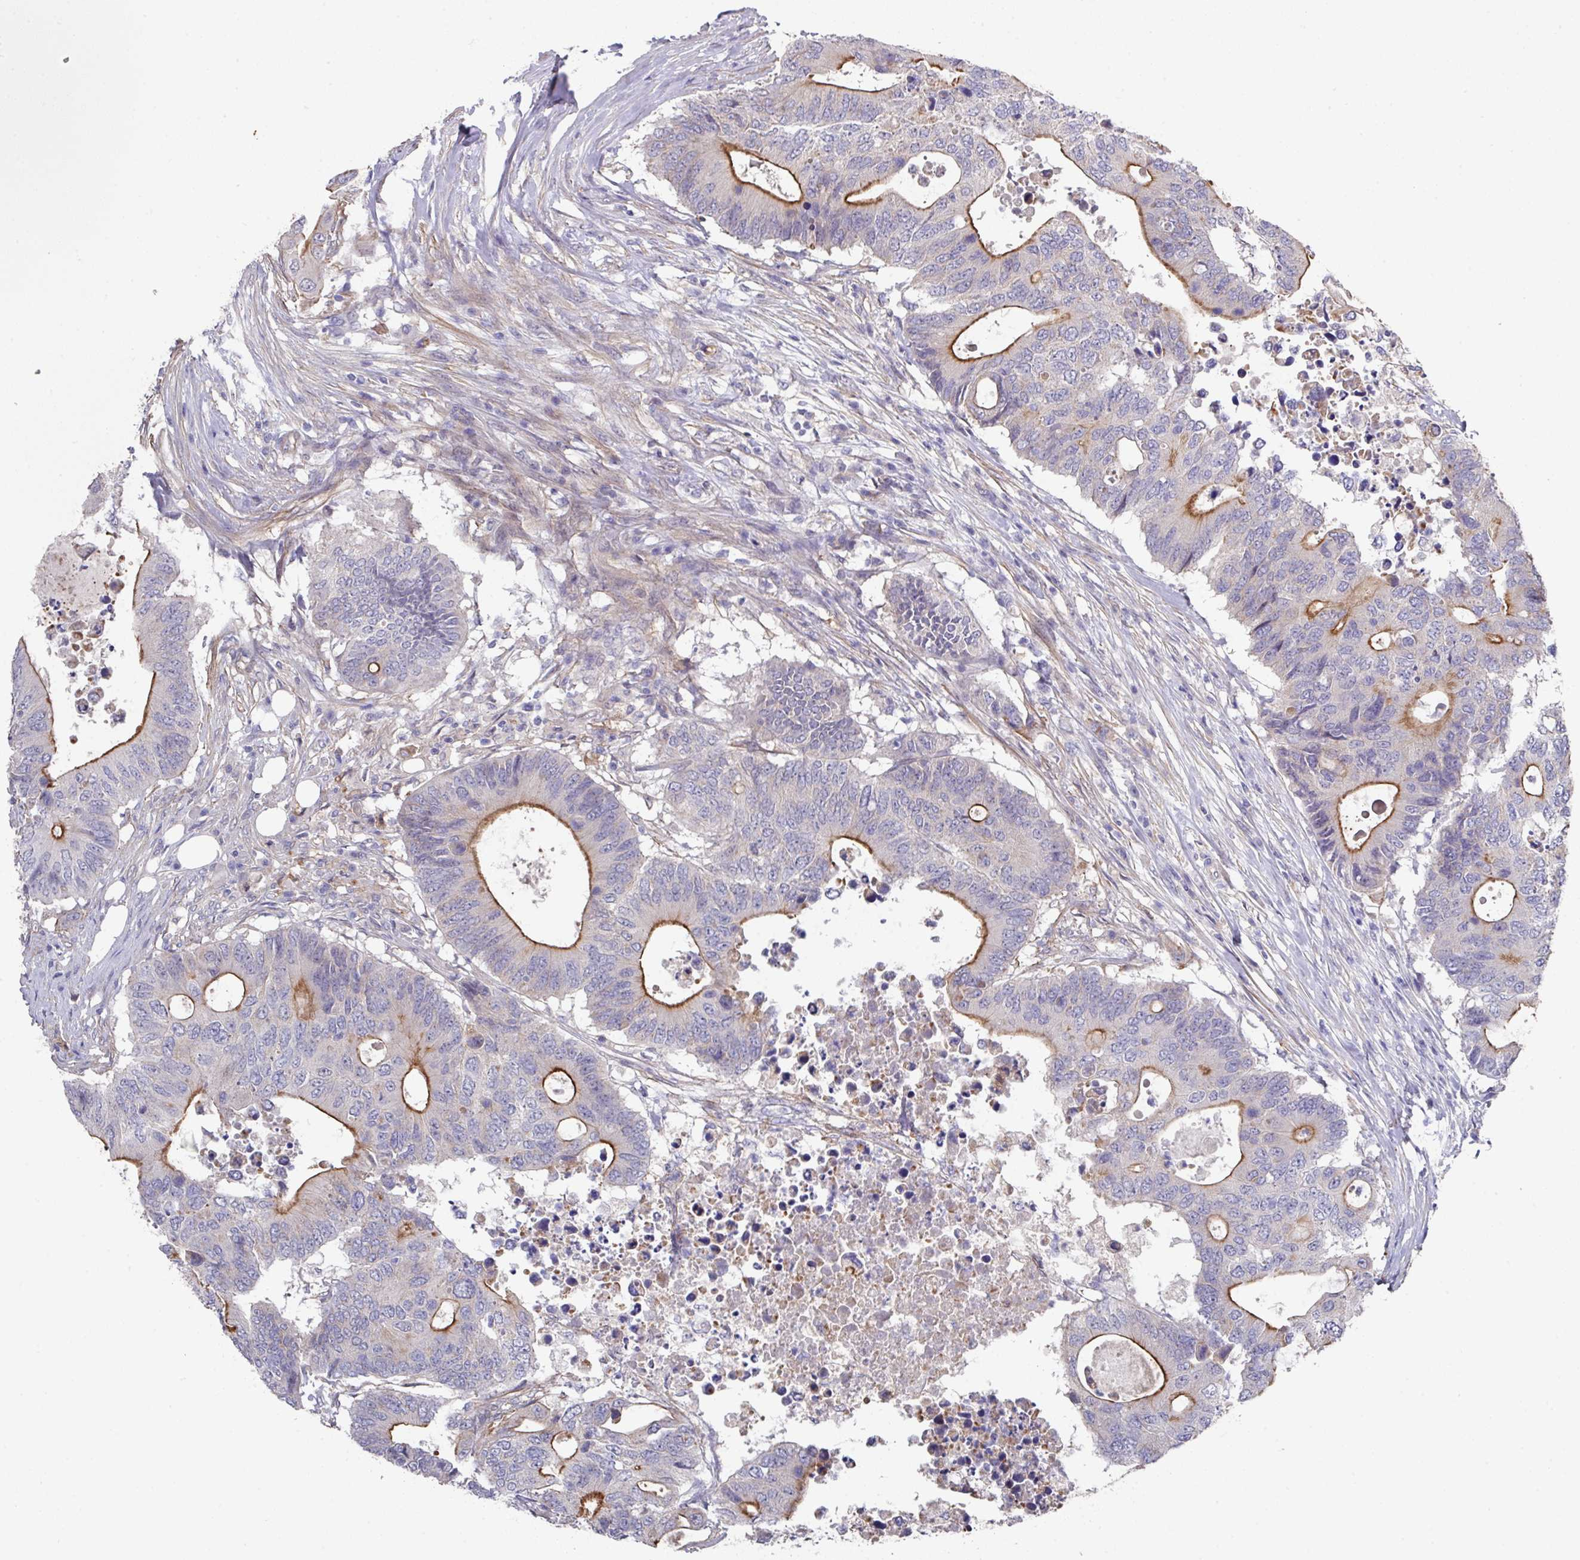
{"staining": {"intensity": "strong", "quantity": "25%-75%", "location": "cytoplasmic/membranous"}, "tissue": "colorectal cancer", "cell_type": "Tumor cells", "image_type": "cancer", "snomed": [{"axis": "morphology", "description": "Adenocarcinoma, NOS"}, {"axis": "topography", "description": "Colon"}], "caption": "DAB (3,3'-diaminobenzidine) immunohistochemical staining of adenocarcinoma (colorectal) displays strong cytoplasmic/membranous protein expression in about 25%-75% of tumor cells. (DAB (3,3'-diaminobenzidine) IHC, brown staining for protein, blue staining for nuclei).", "gene": "PRR5", "patient": {"sex": "male", "age": 71}}